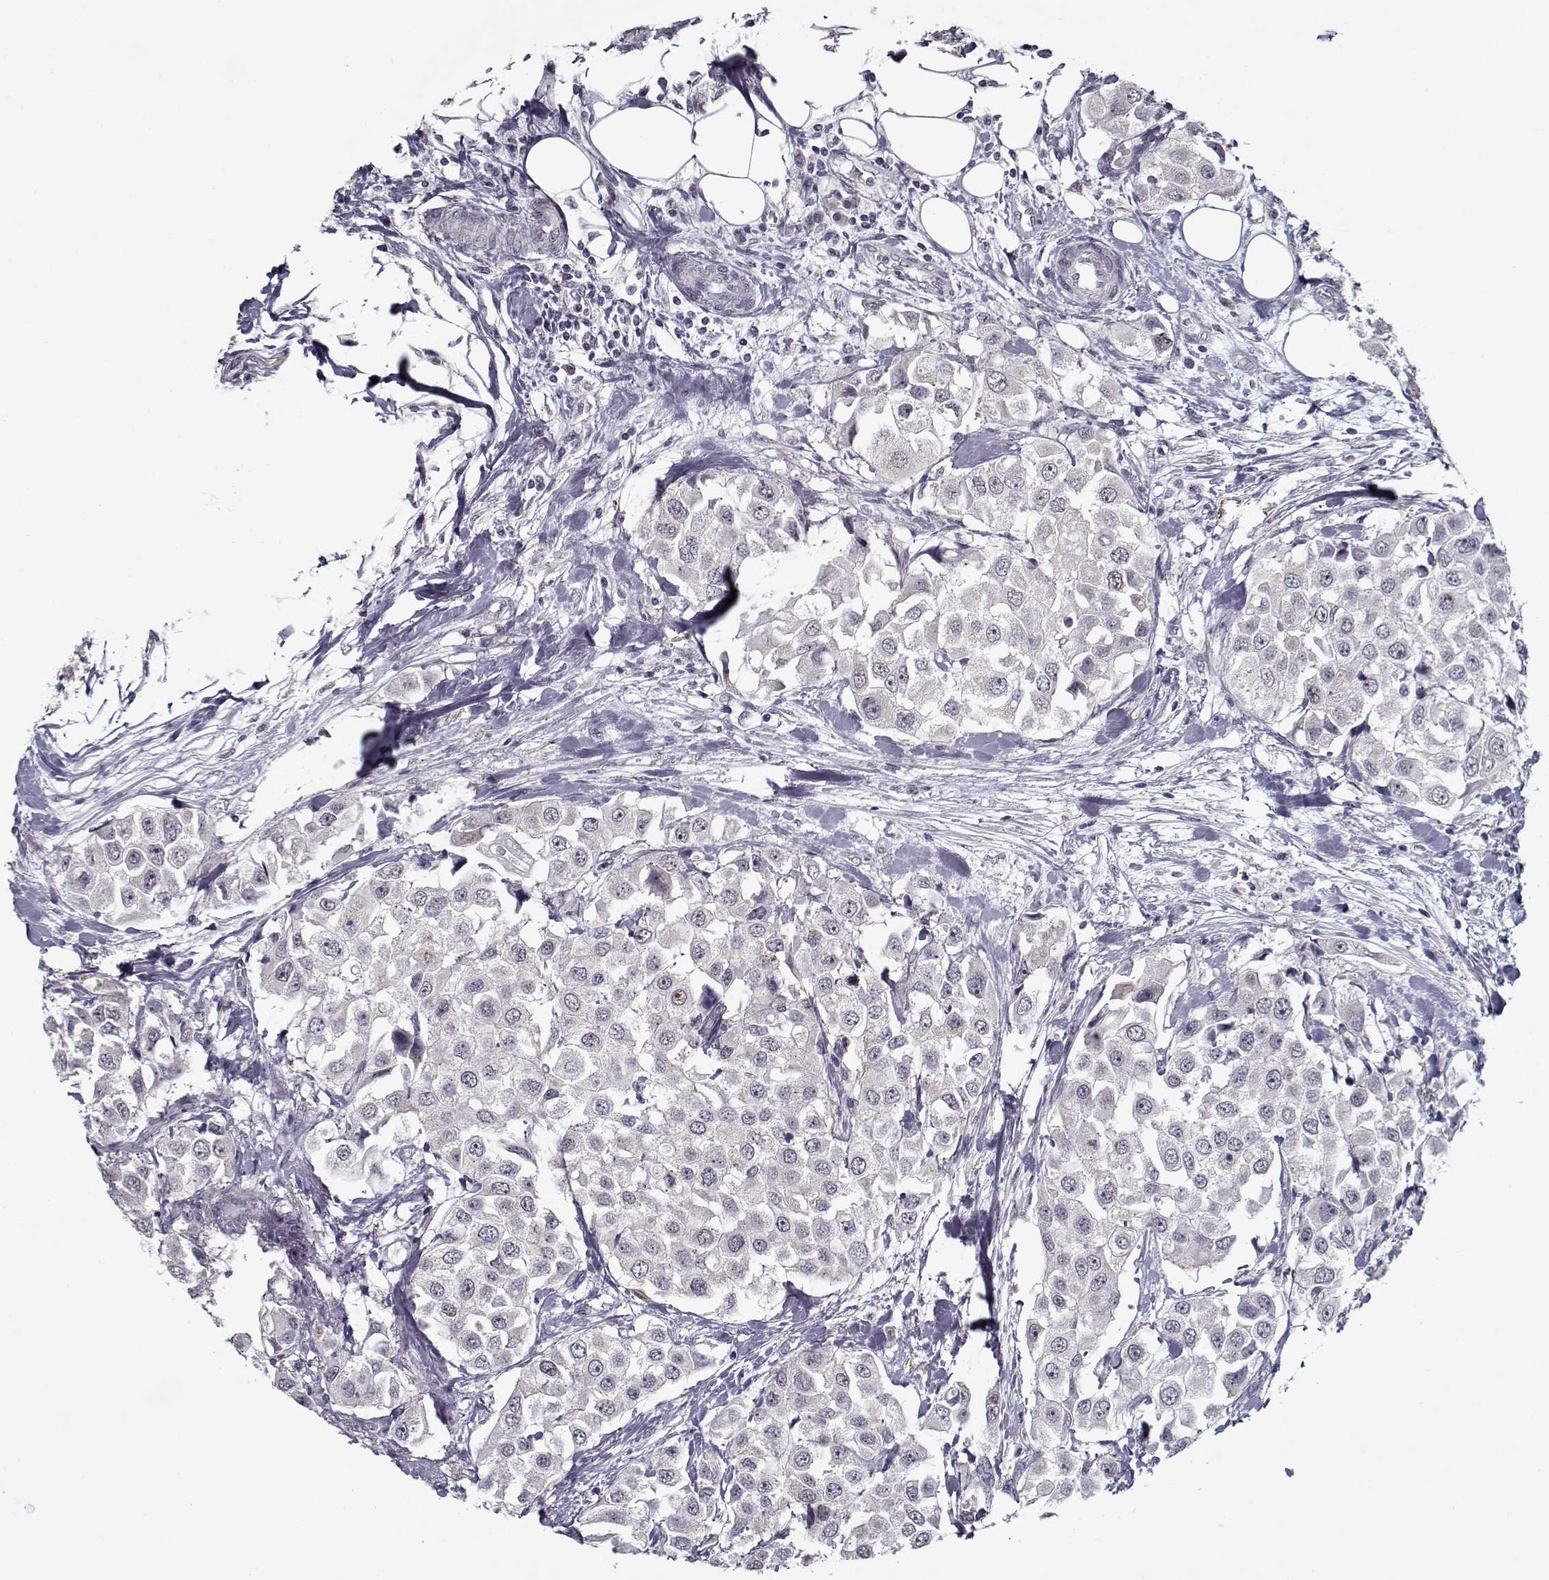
{"staining": {"intensity": "weak", "quantity": "<25%", "location": "cytoplasmic/membranous"}, "tissue": "urothelial cancer", "cell_type": "Tumor cells", "image_type": "cancer", "snomed": [{"axis": "morphology", "description": "Urothelial carcinoma, High grade"}, {"axis": "topography", "description": "Urinary bladder"}], "caption": "Photomicrograph shows no significant protein staining in tumor cells of urothelial cancer. (Stains: DAB IHC with hematoxylin counter stain, Microscopy: brightfield microscopy at high magnification).", "gene": "SEC16B", "patient": {"sex": "female", "age": 64}}